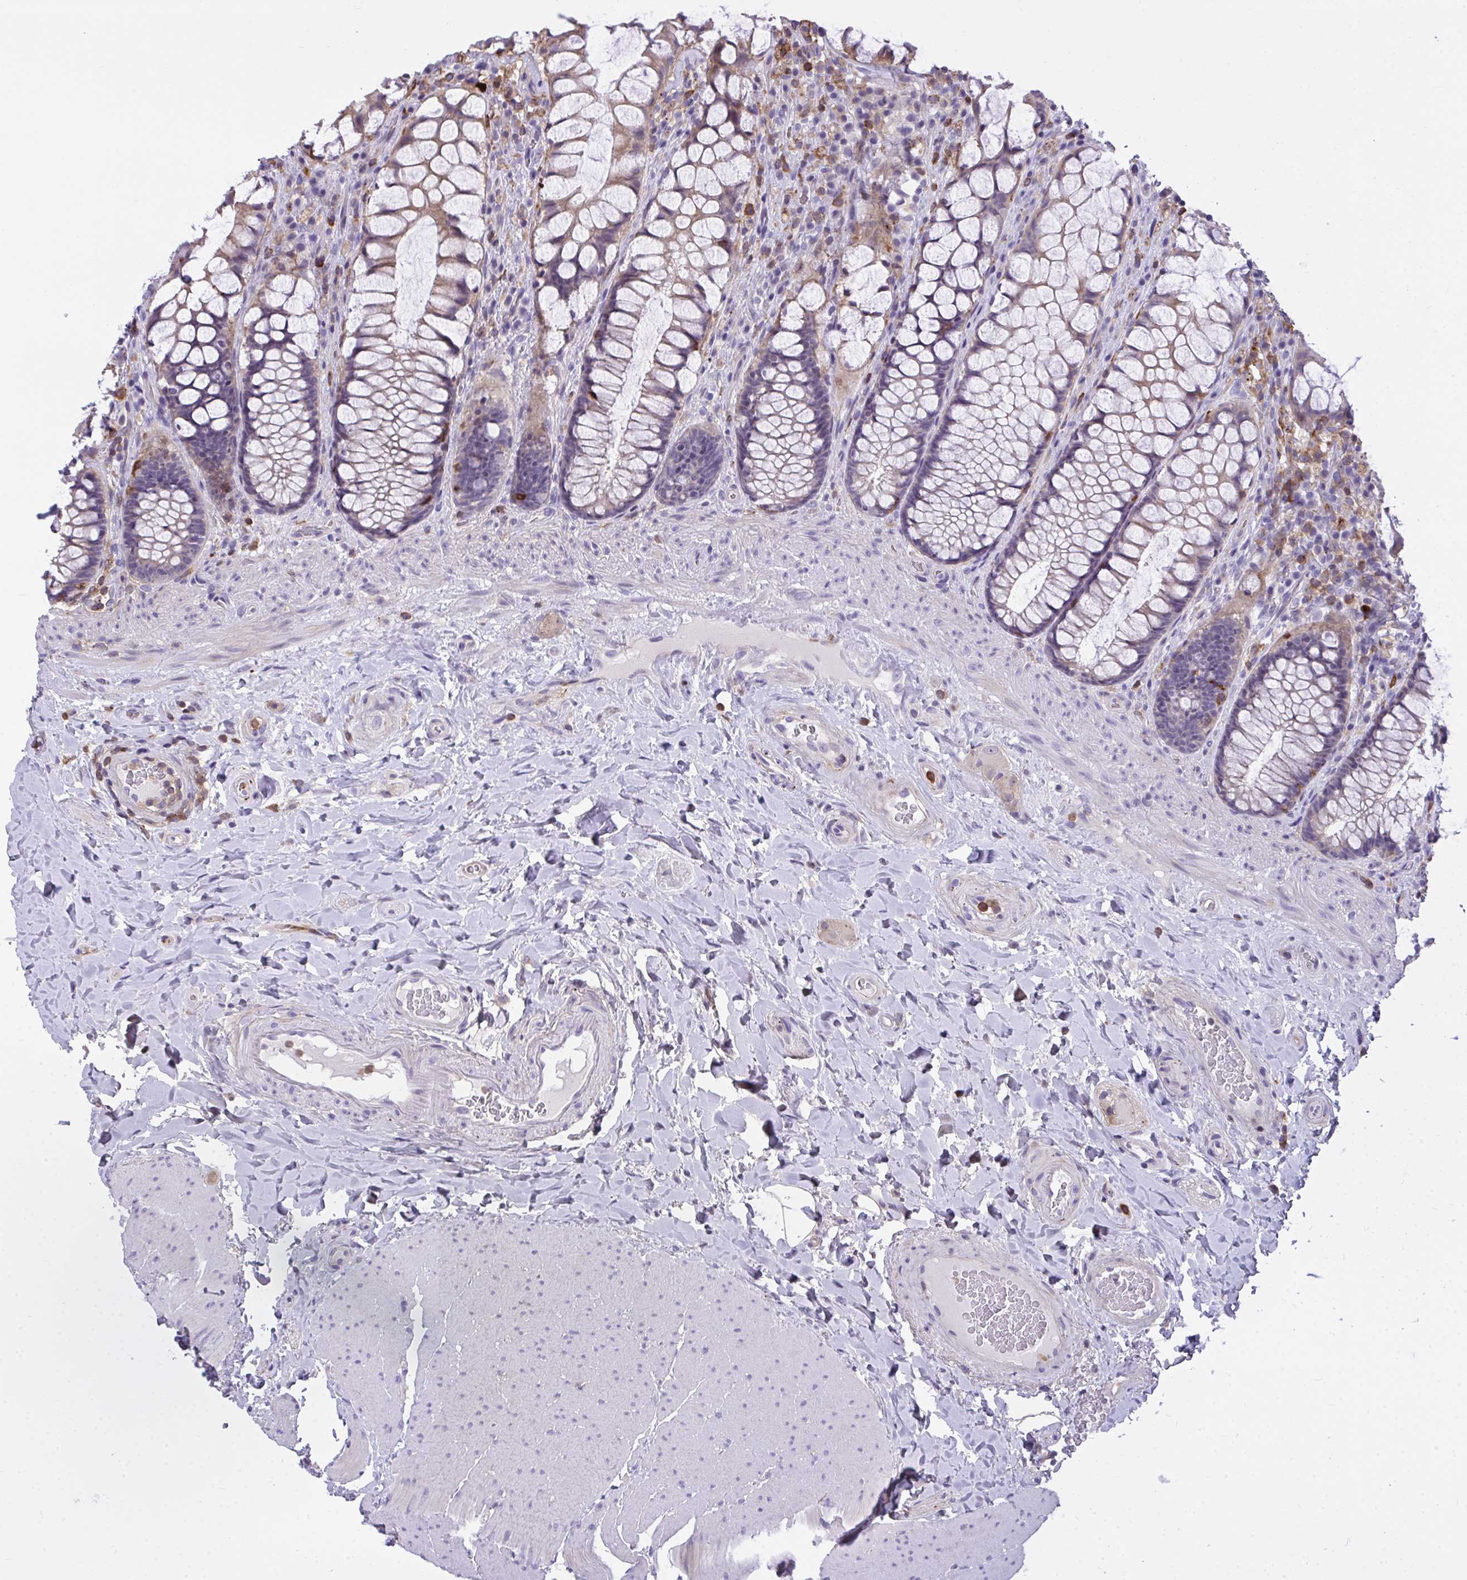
{"staining": {"intensity": "weak", "quantity": "25%-75%", "location": "cytoplasmic/membranous"}, "tissue": "rectum", "cell_type": "Glandular cells", "image_type": "normal", "snomed": [{"axis": "morphology", "description": "Normal tissue, NOS"}, {"axis": "topography", "description": "Rectum"}], "caption": "The immunohistochemical stain highlights weak cytoplasmic/membranous staining in glandular cells of normal rectum. The staining was performed using DAB (3,3'-diaminobenzidine), with brown indicating positive protein expression. Nuclei are stained blue with hematoxylin.", "gene": "AP5M1", "patient": {"sex": "female", "age": 58}}